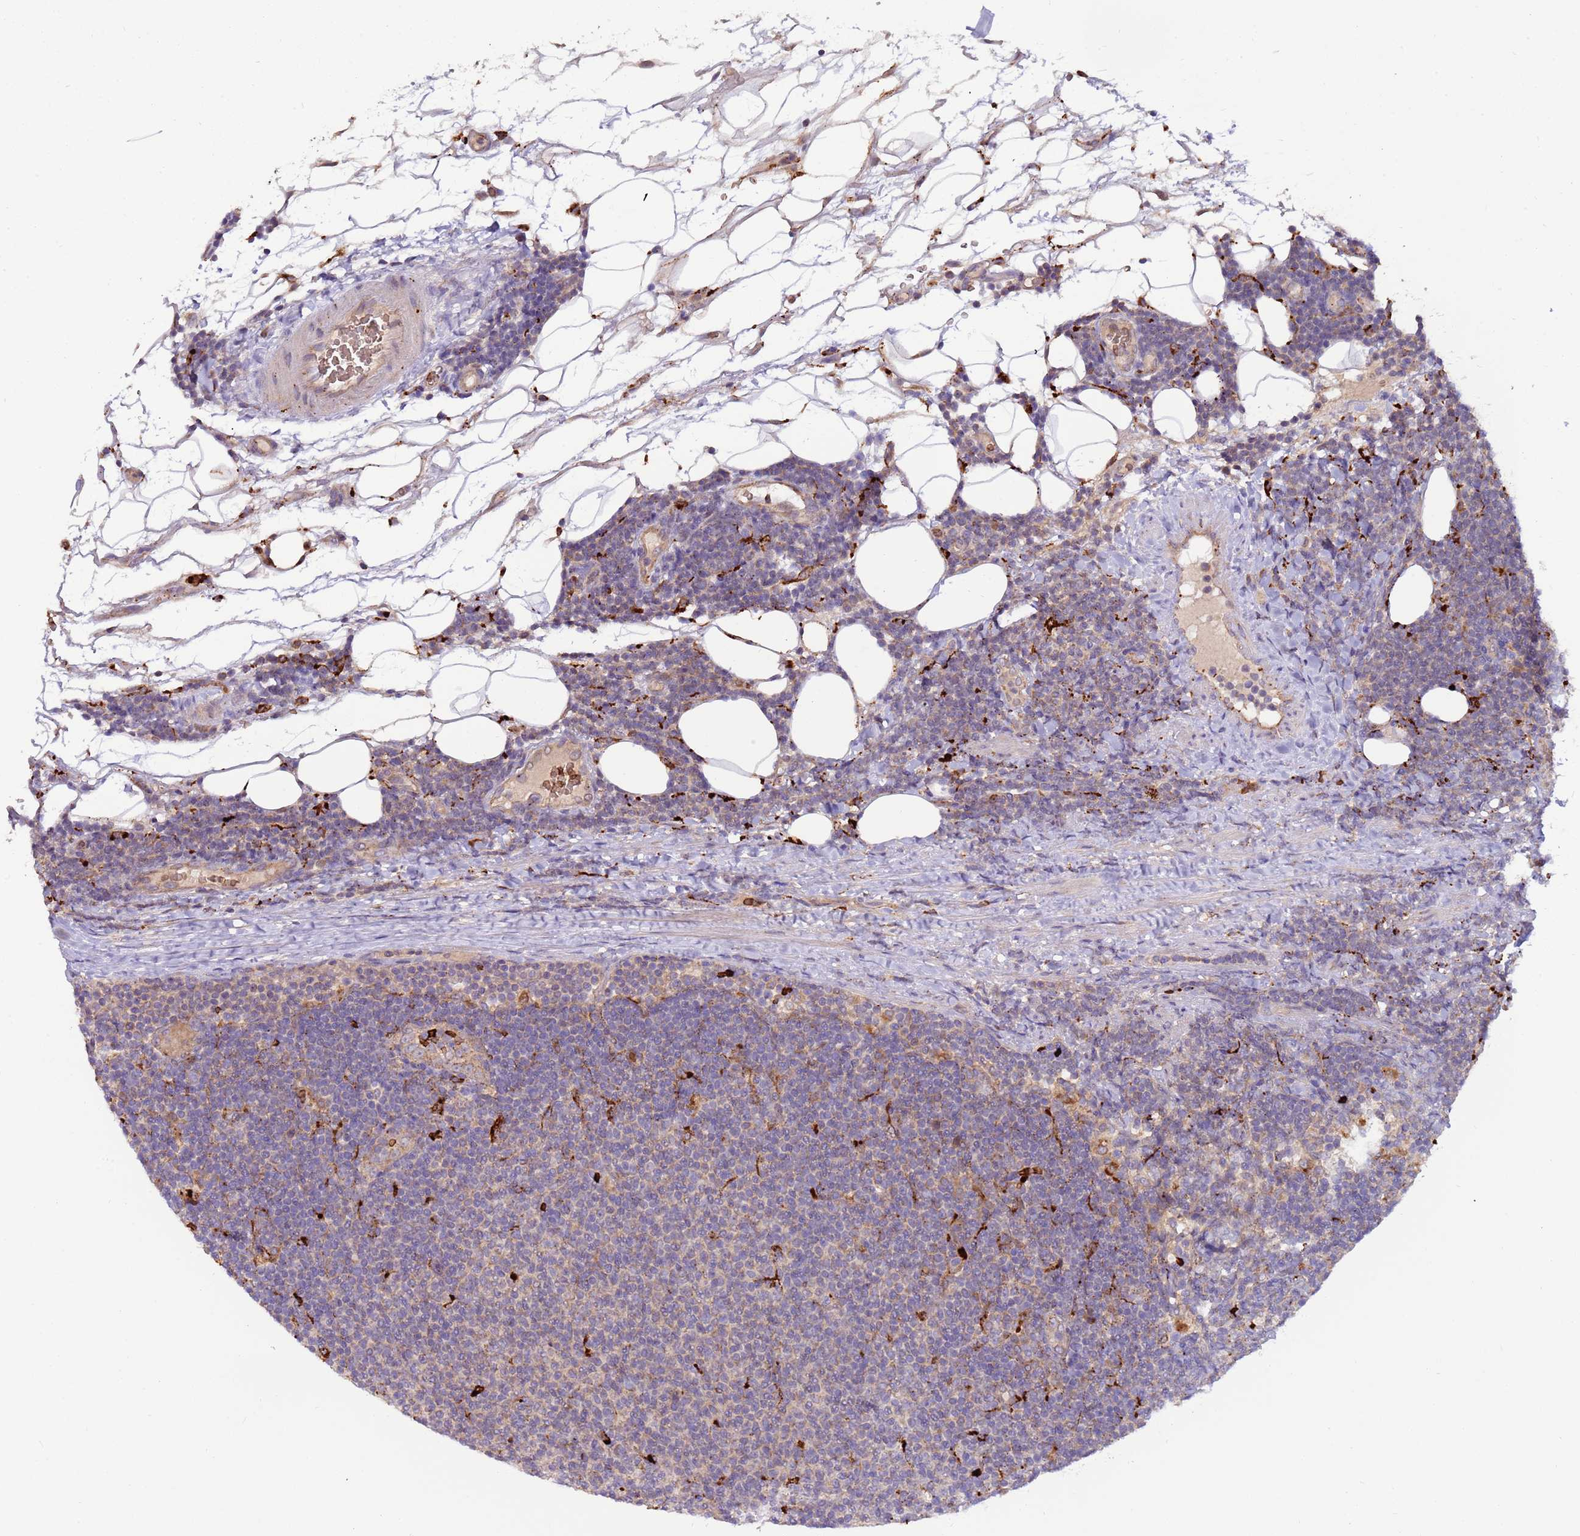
{"staining": {"intensity": "weak", "quantity": "25%-75%", "location": "cytoplasmic/membranous"}, "tissue": "lymphoma", "cell_type": "Tumor cells", "image_type": "cancer", "snomed": [{"axis": "morphology", "description": "Malignant lymphoma, non-Hodgkin's type, Low grade"}, {"axis": "topography", "description": "Lymph node"}], "caption": "DAB immunohistochemical staining of human lymphoma reveals weak cytoplasmic/membranous protein positivity in about 25%-75% of tumor cells.", "gene": "VPS36", "patient": {"sex": "male", "age": 66}}